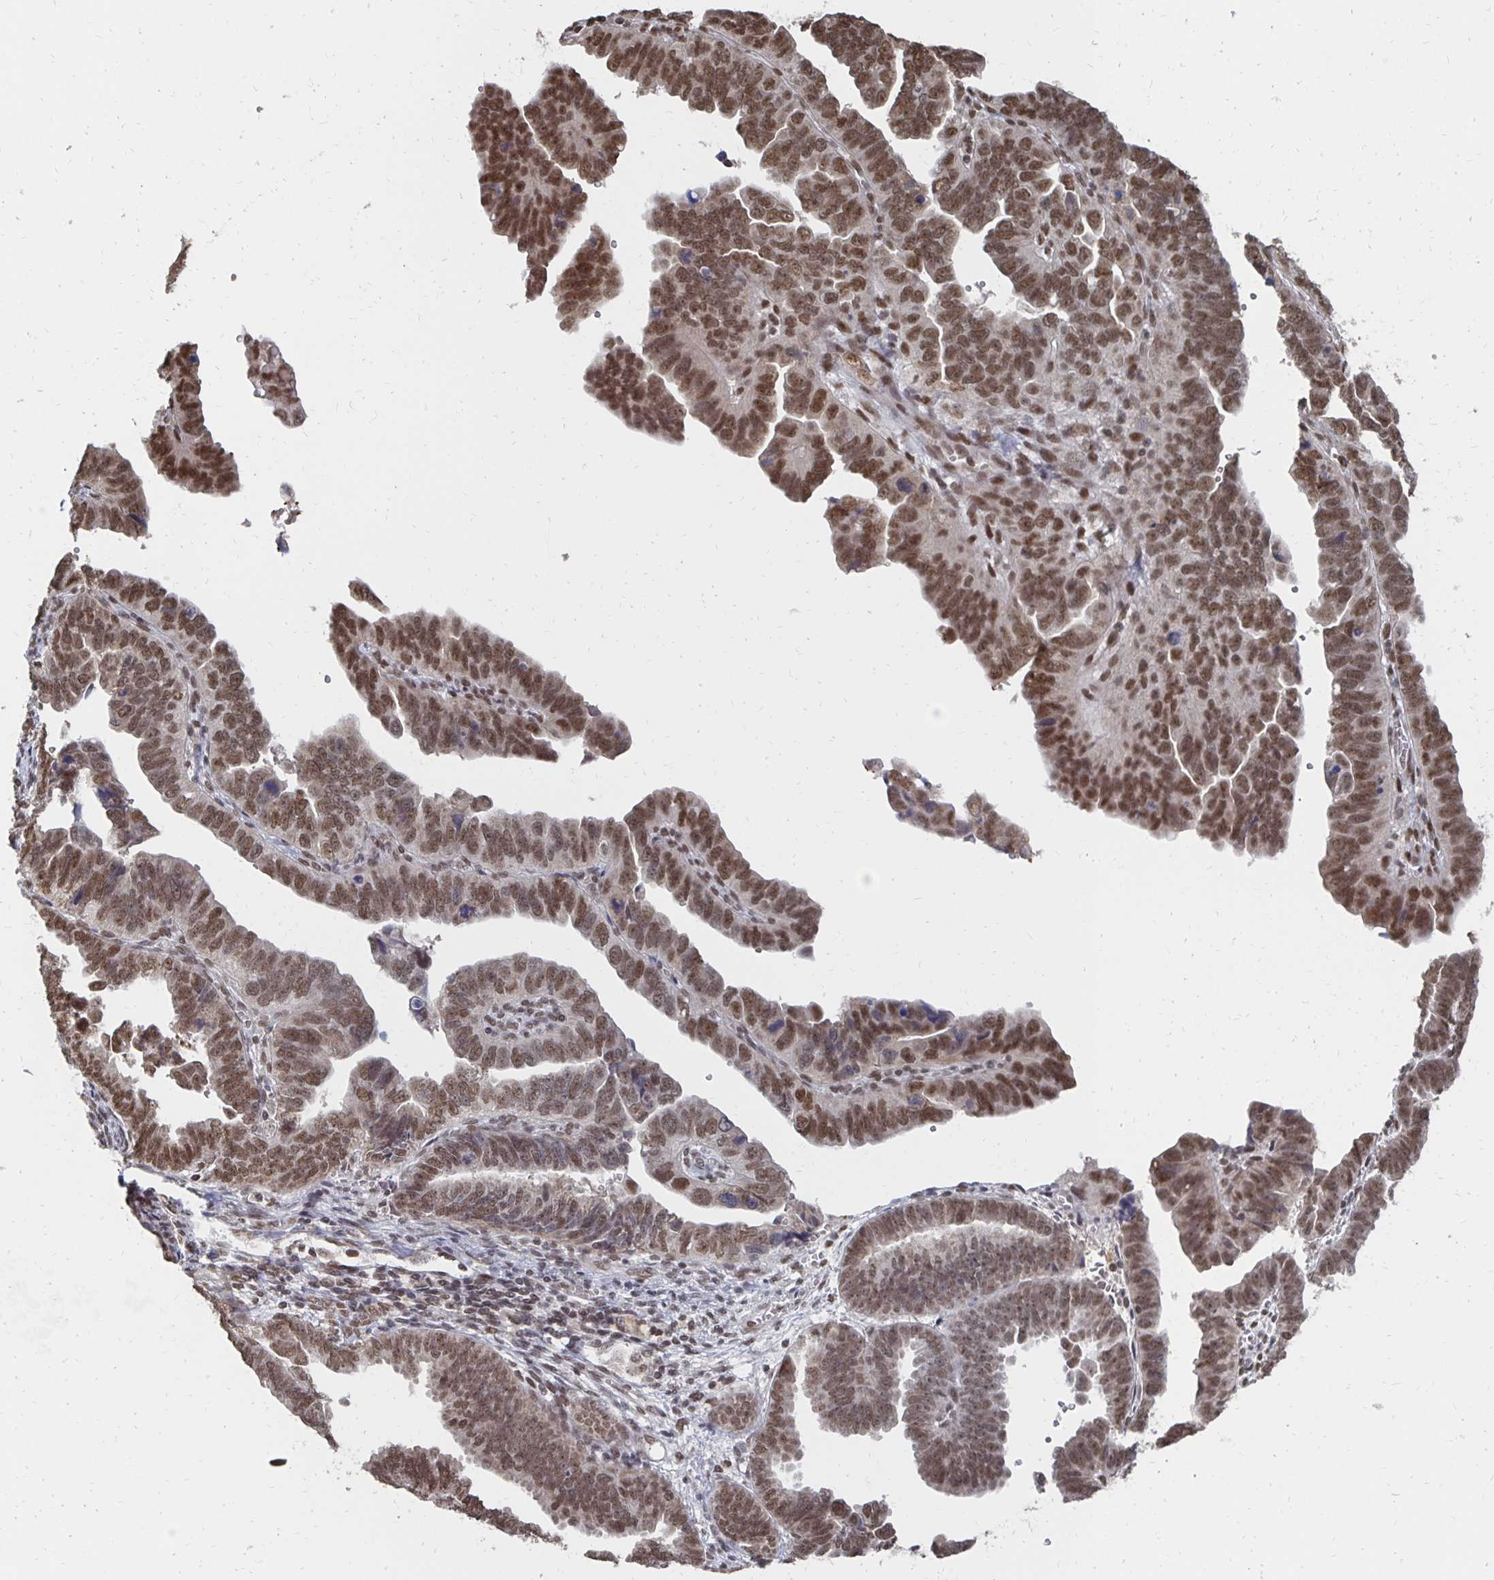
{"staining": {"intensity": "moderate", "quantity": ">75%", "location": "nuclear"}, "tissue": "endometrial cancer", "cell_type": "Tumor cells", "image_type": "cancer", "snomed": [{"axis": "morphology", "description": "Adenocarcinoma, NOS"}, {"axis": "topography", "description": "Endometrium"}], "caption": "Endometrial cancer (adenocarcinoma) stained for a protein (brown) displays moderate nuclear positive staining in about >75% of tumor cells.", "gene": "GTF3C6", "patient": {"sex": "female", "age": 75}}